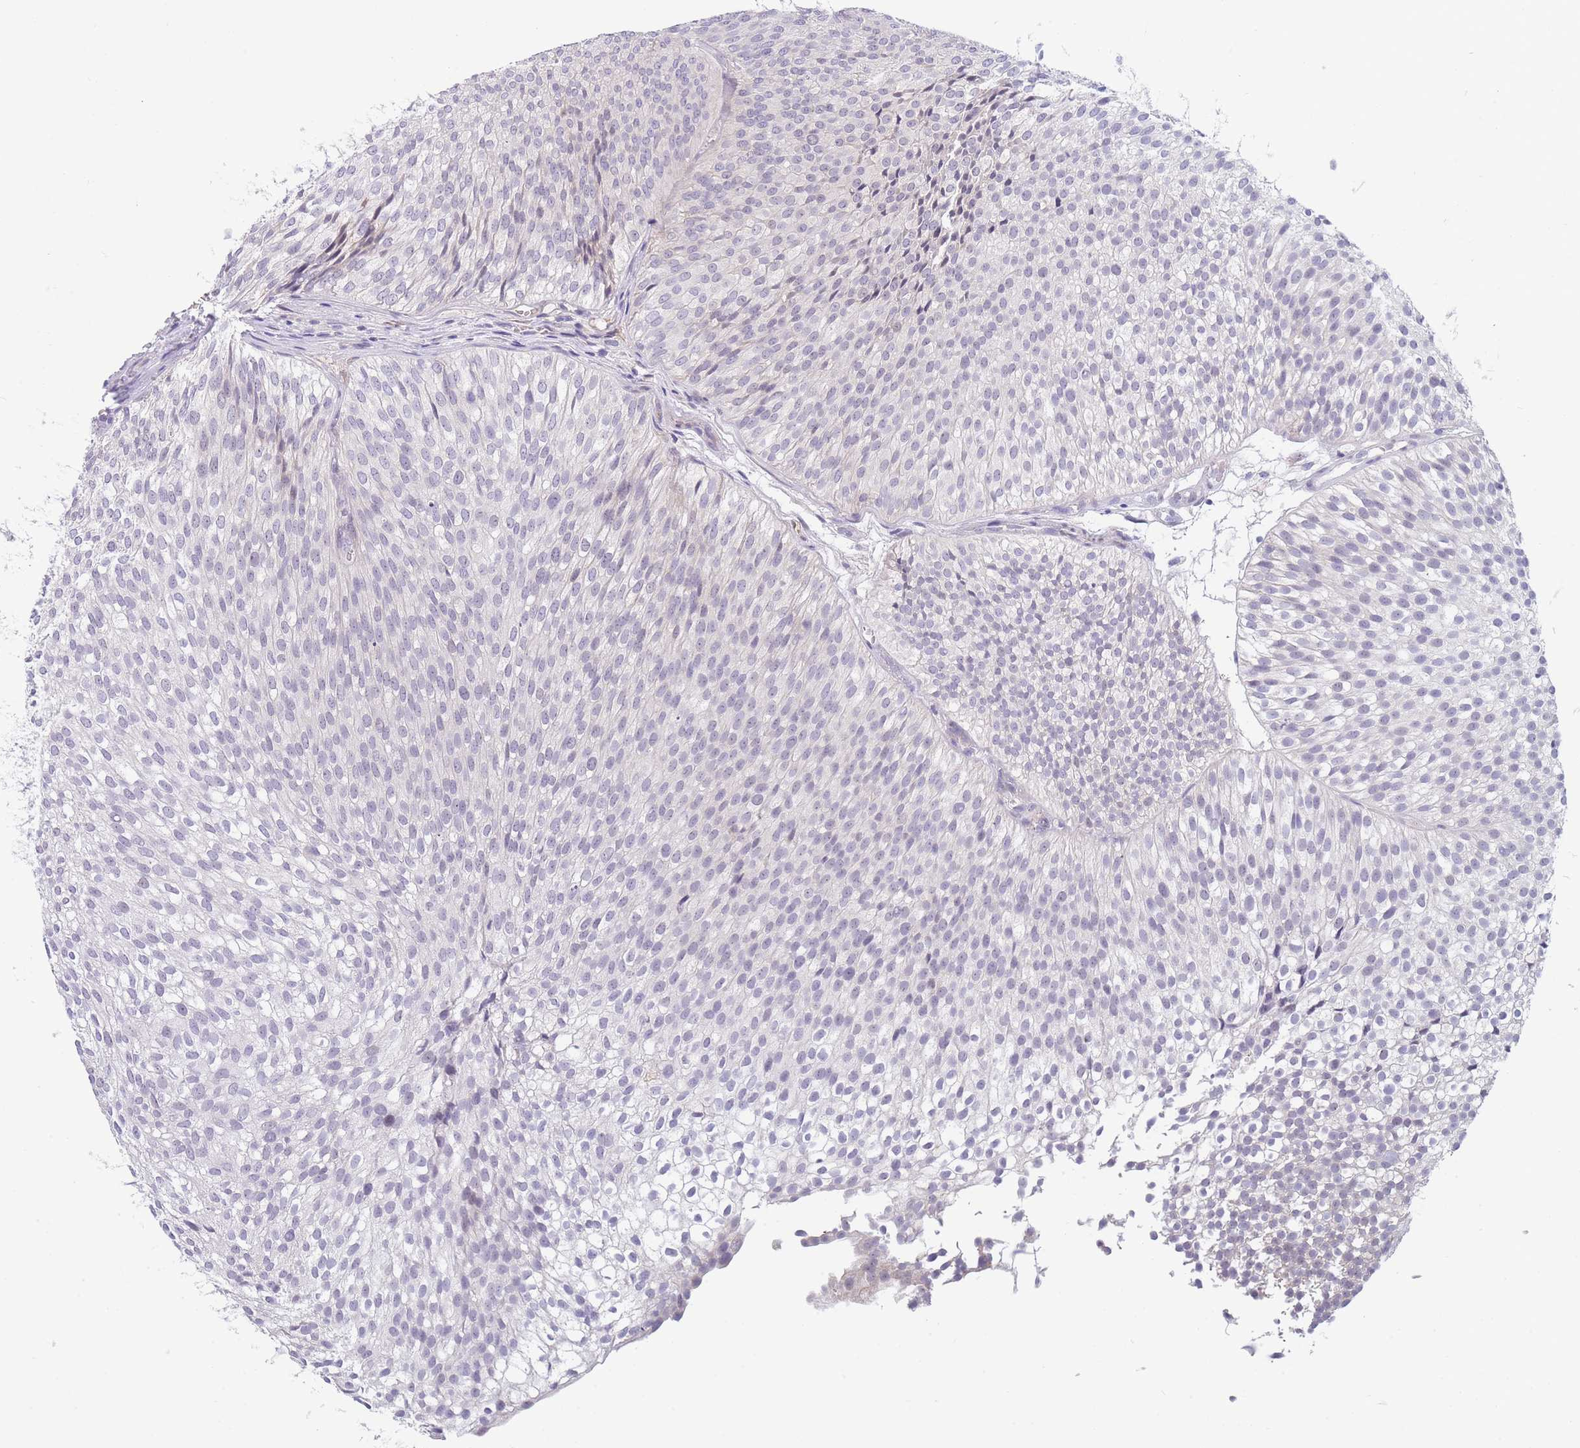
{"staining": {"intensity": "negative", "quantity": "none", "location": "none"}, "tissue": "urothelial cancer", "cell_type": "Tumor cells", "image_type": "cancer", "snomed": [{"axis": "morphology", "description": "Urothelial carcinoma, Low grade"}, {"axis": "topography", "description": "Urinary bladder"}], "caption": "IHC image of neoplastic tissue: urothelial carcinoma (low-grade) stained with DAB (3,3'-diaminobenzidine) shows no significant protein positivity in tumor cells. The staining is performed using DAB (3,3'-diaminobenzidine) brown chromogen with nuclei counter-stained in using hematoxylin.", "gene": "NDUFAF6", "patient": {"sex": "male", "age": 91}}